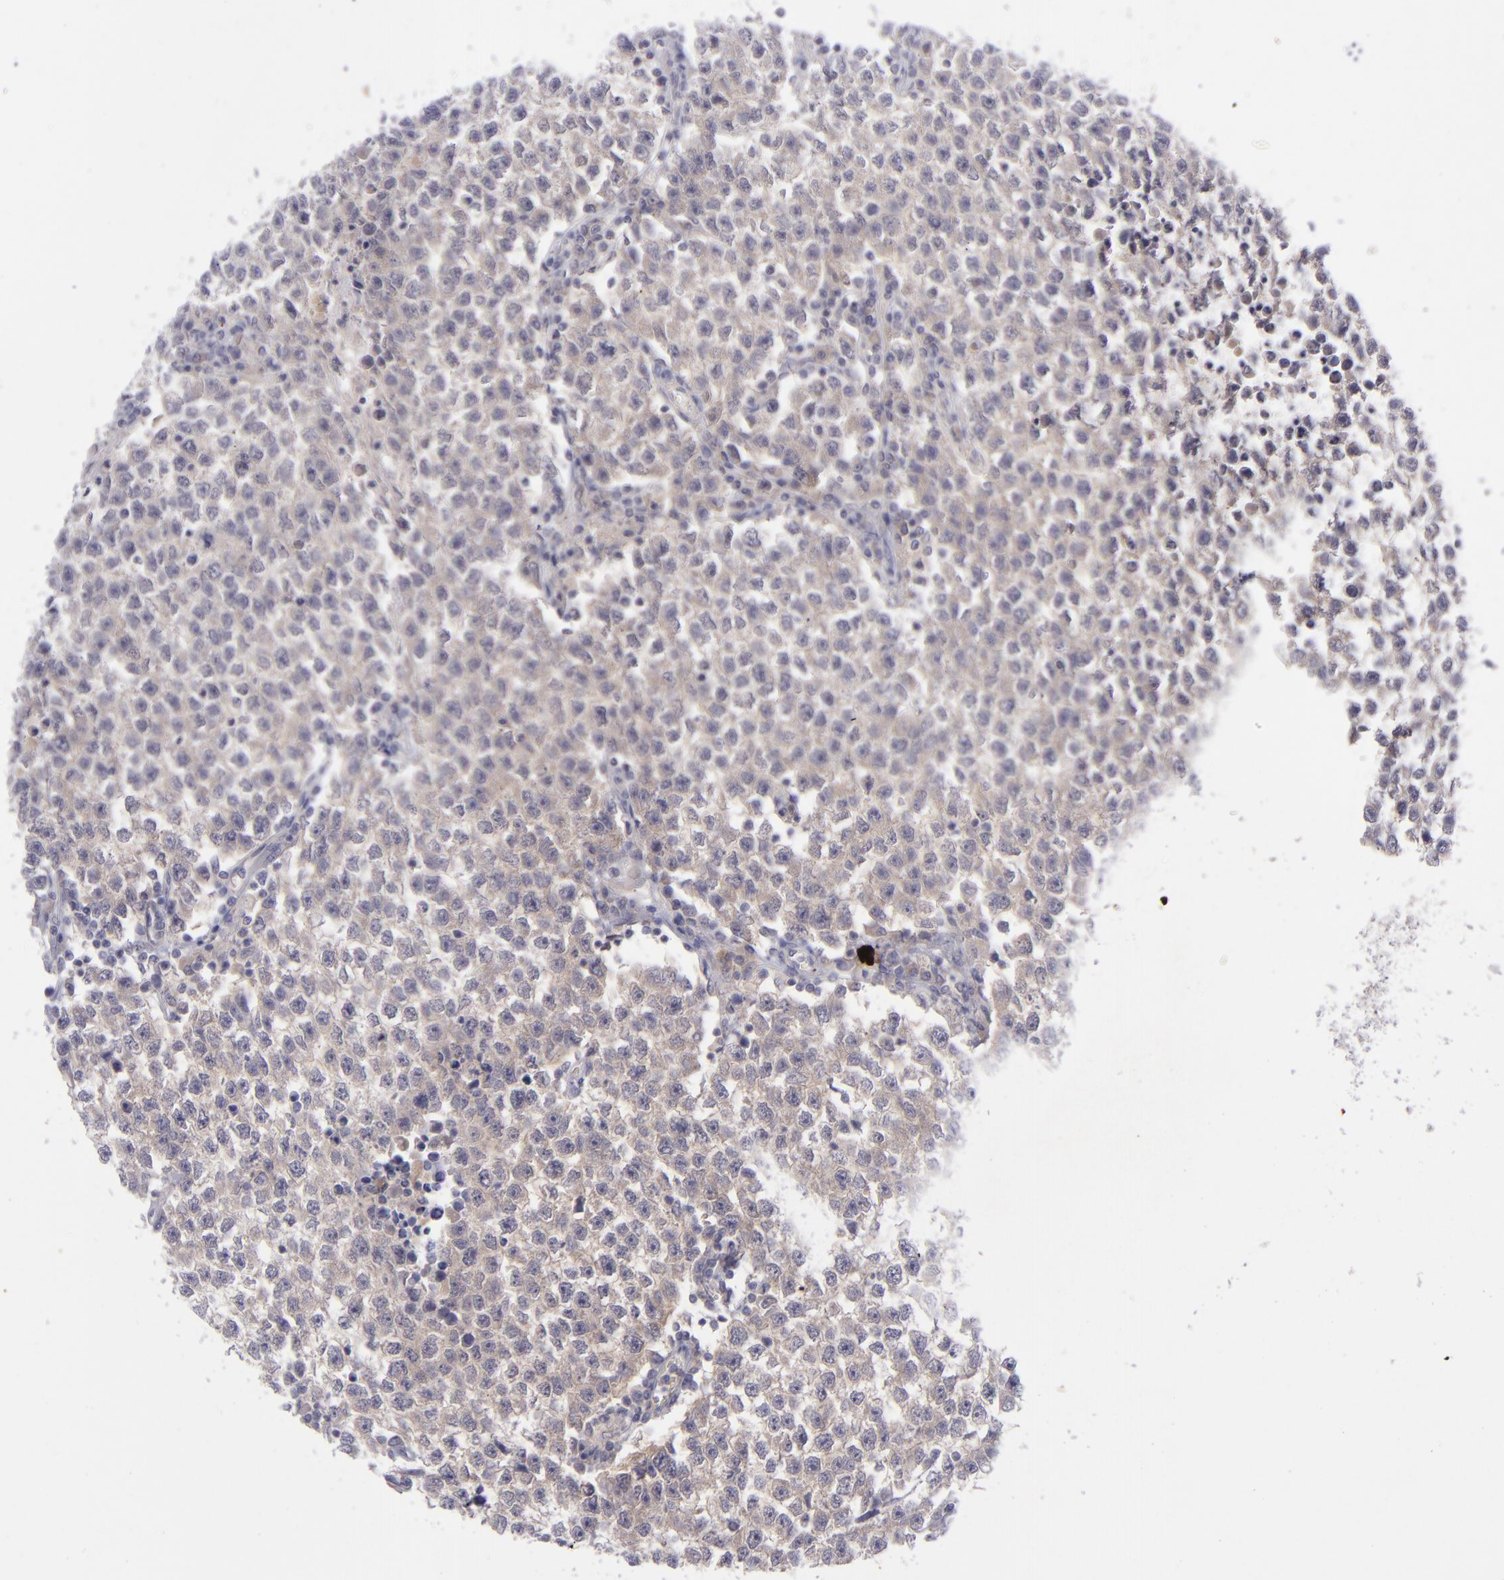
{"staining": {"intensity": "weak", "quantity": "25%-75%", "location": "cytoplasmic/membranous"}, "tissue": "testis cancer", "cell_type": "Tumor cells", "image_type": "cancer", "snomed": [{"axis": "morphology", "description": "Seminoma, NOS"}, {"axis": "topography", "description": "Testis"}], "caption": "Testis cancer stained with immunohistochemistry (IHC) shows weak cytoplasmic/membranous staining in about 25%-75% of tumor cells.", "gene": "EVPL", "patient": {"sex": "male", "age": 36}}